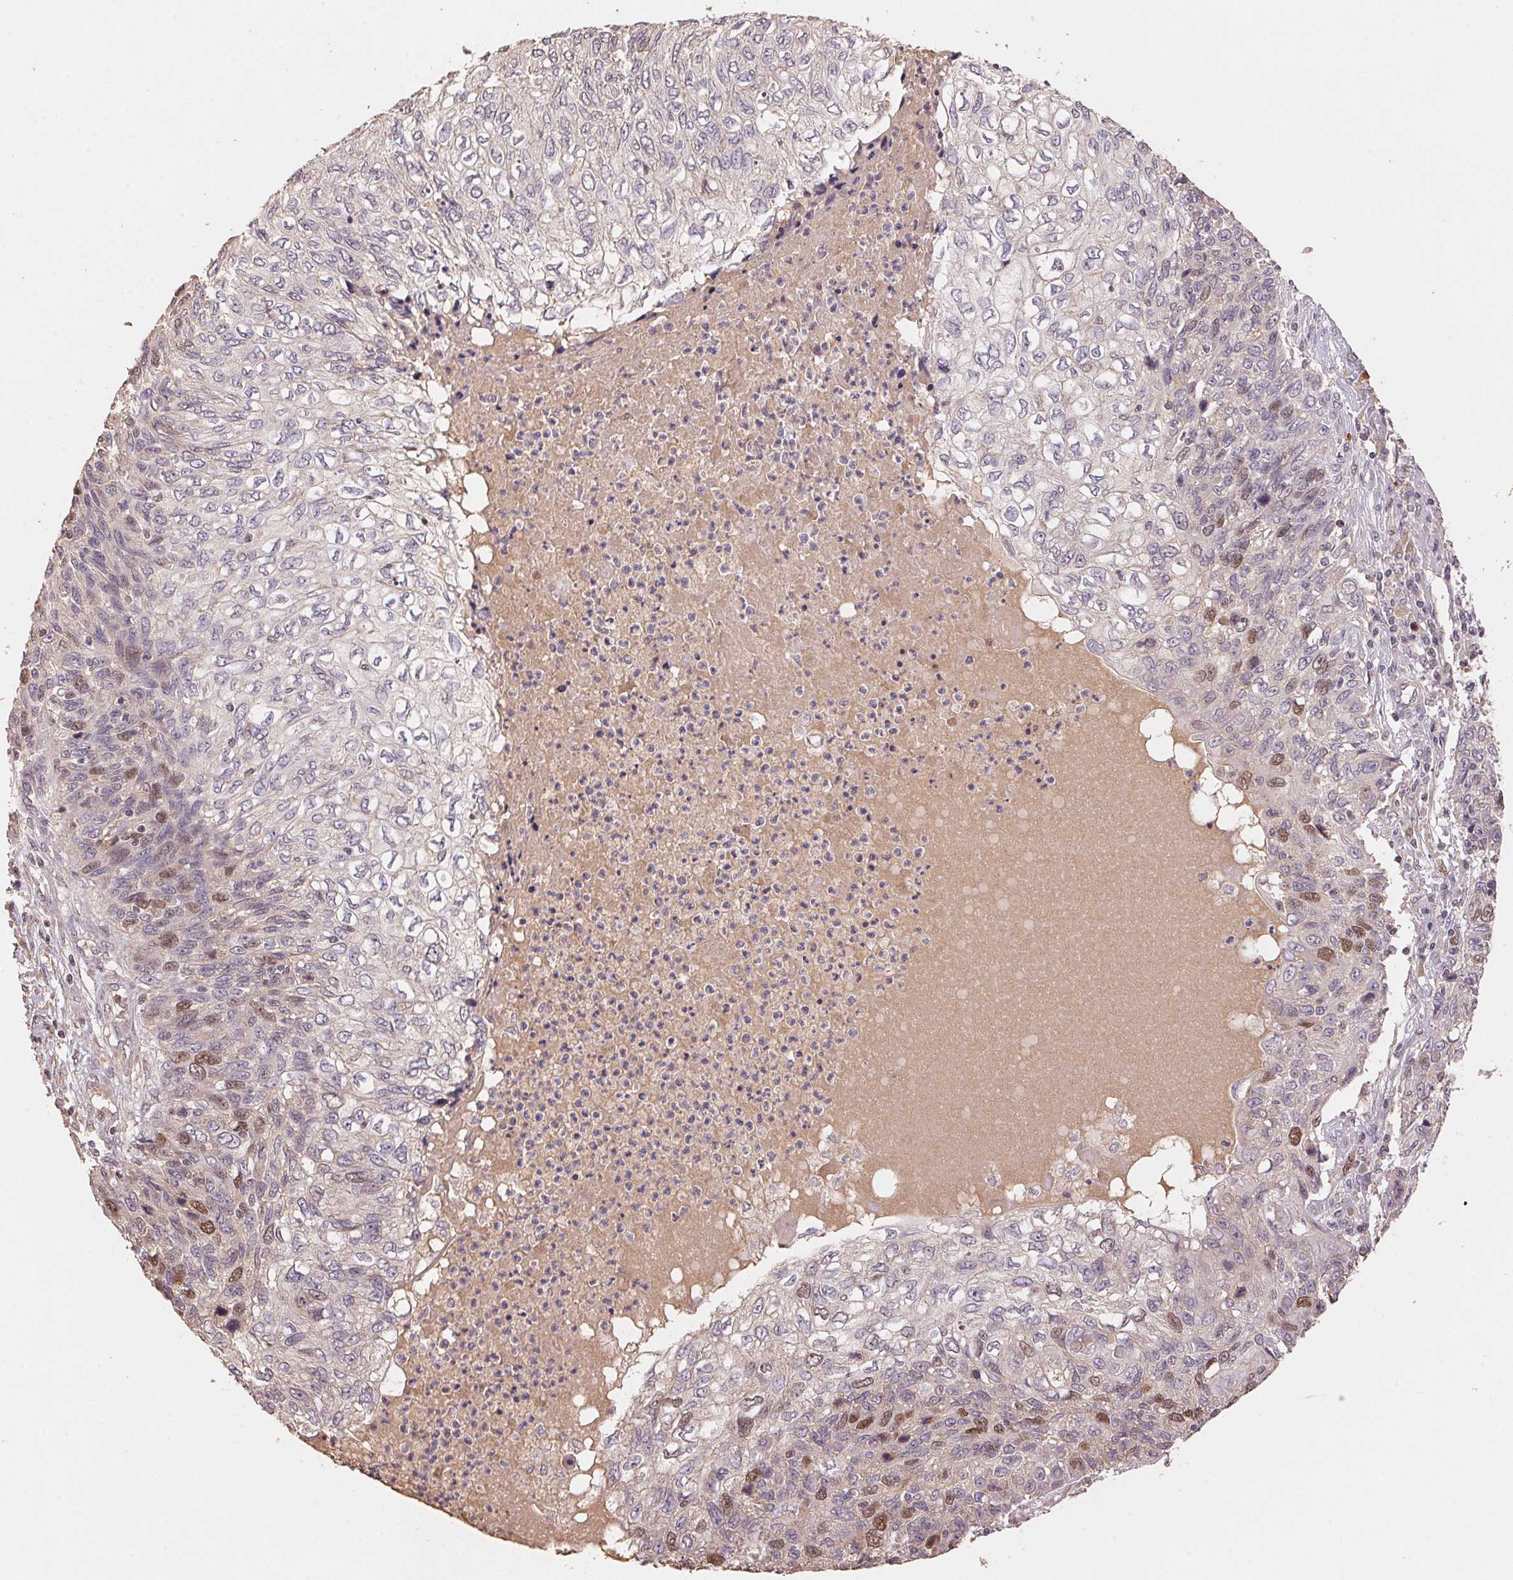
{"staining": {"intensity": "strong", "quantity": "<25%", "location": "nuclear"}, "tissue": "skin cancer", "cell_type": "Tumor cells", "image_type": "cancer", "snomed": [{"axis": "morphology", "description": "Squamous cell carcinoma, NOS"}, {"axis": "topography", "description": "Skin"}], "caption": "A histopathology image of skin squamous cell carcinoma stained for a protein reveals strong nuclear brown staining in tumor cells. Immunohistochemistry stains the protein of interest in brown and the nuclei are stained blue.", "gene": "CENPF", "patient": {"sex": "male", "age": 92}}